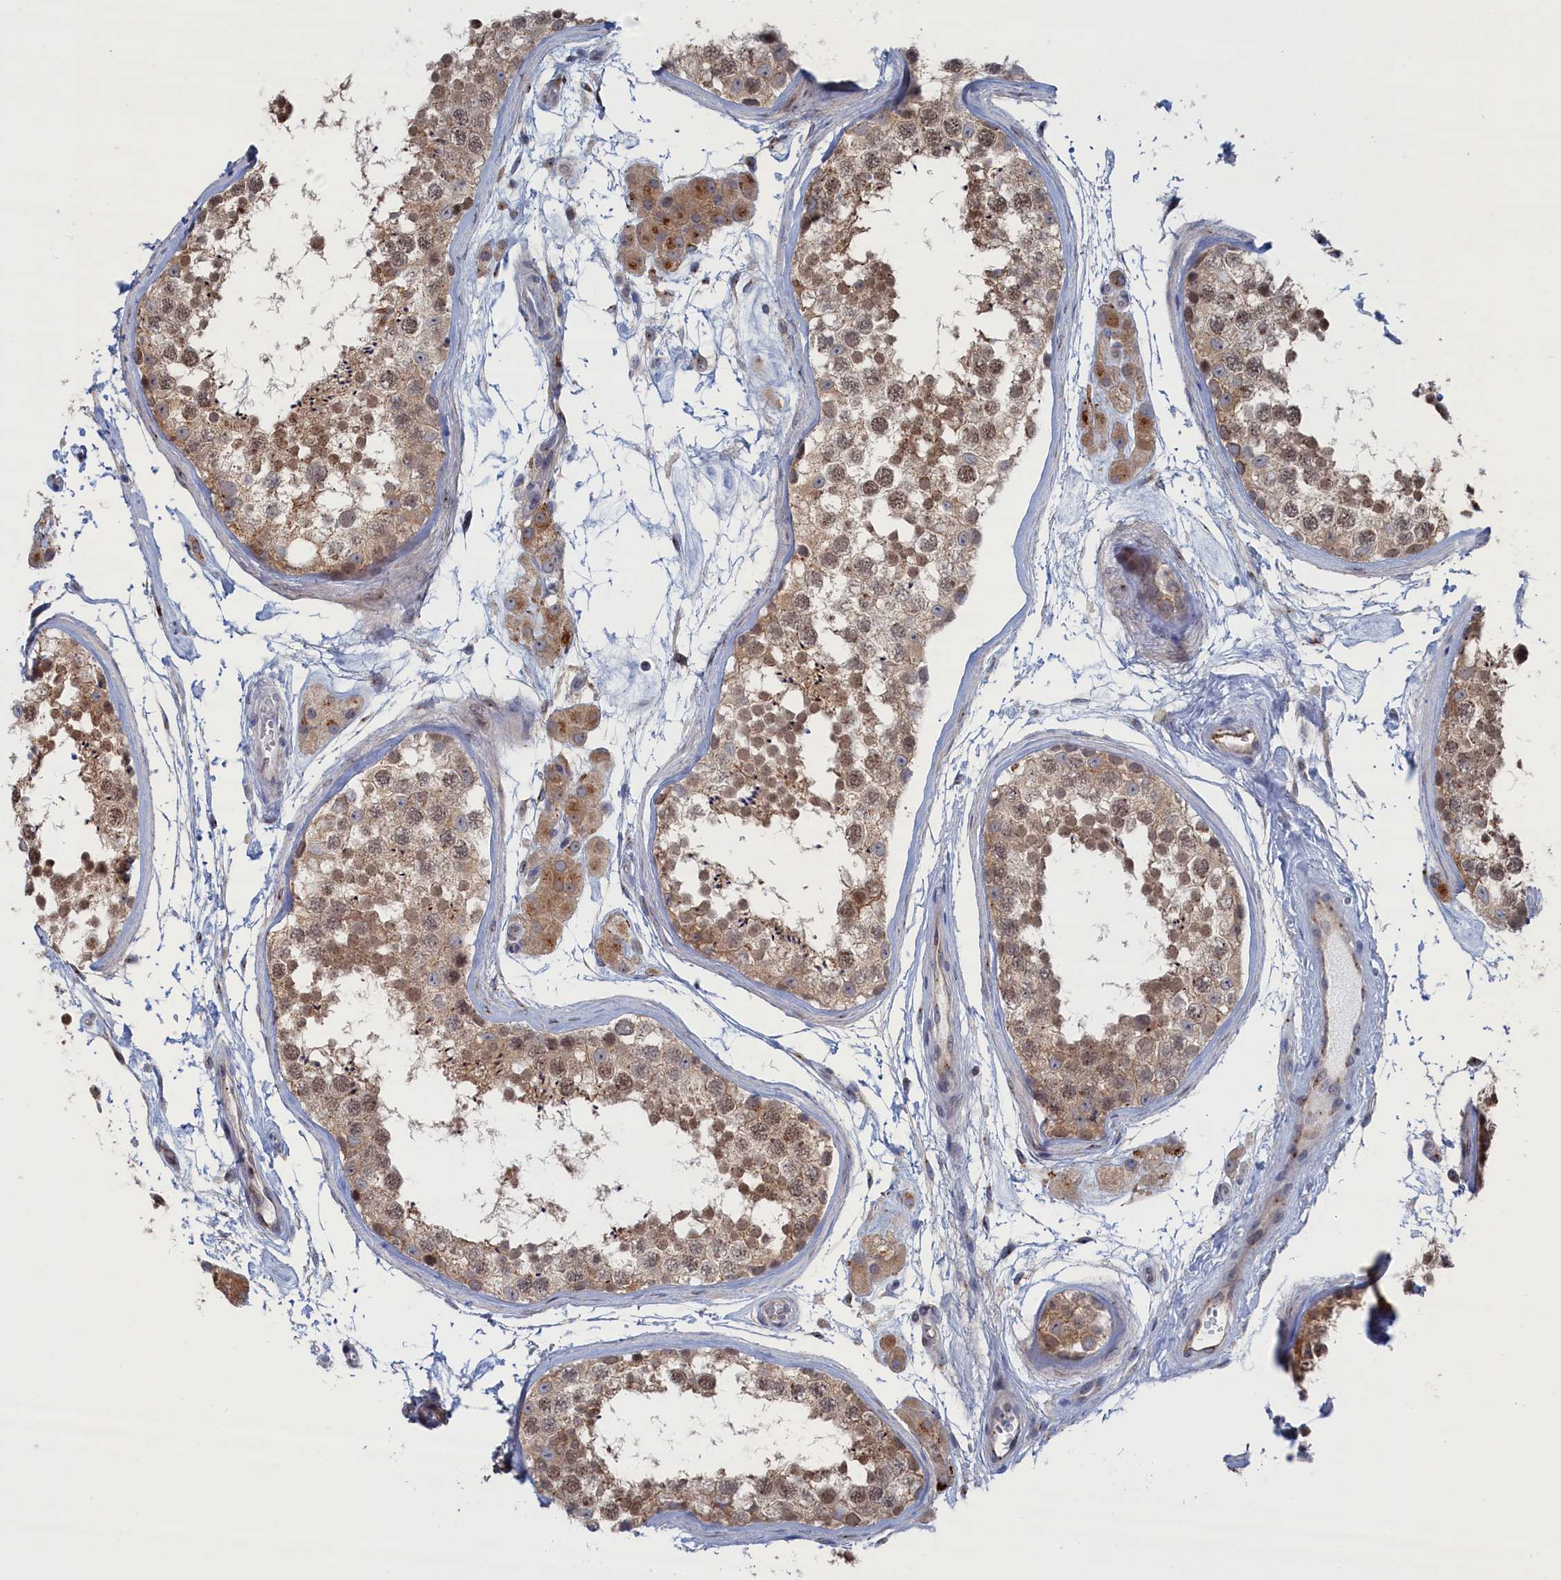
{"staining": {"intensity": "moderate", "quantity": ">75%", "location": "cytoplasmic/membranous,nuclear"}, "tissue": "testis", "cell_type": "Cells in seminiferous ducts", "image_type": "normal", "snomed": [{"axis": "morphology", "description": "Normal tissue, NOS"}, {"axis": "topography", "description": "Testis"}], "caption": "Immunohistochemical staining of benign testis reveals >75% levels of moderate cytoplasmic/membranous,nuclear protein expression in about >75% of cells in seminiferous ducts. Using DAB (brown) and hematoxylin (blue) stains, captured at high magnification using brightfield microscopy.", "gene": "IRX1", "patient": {"sex": "male", "age": 56}}